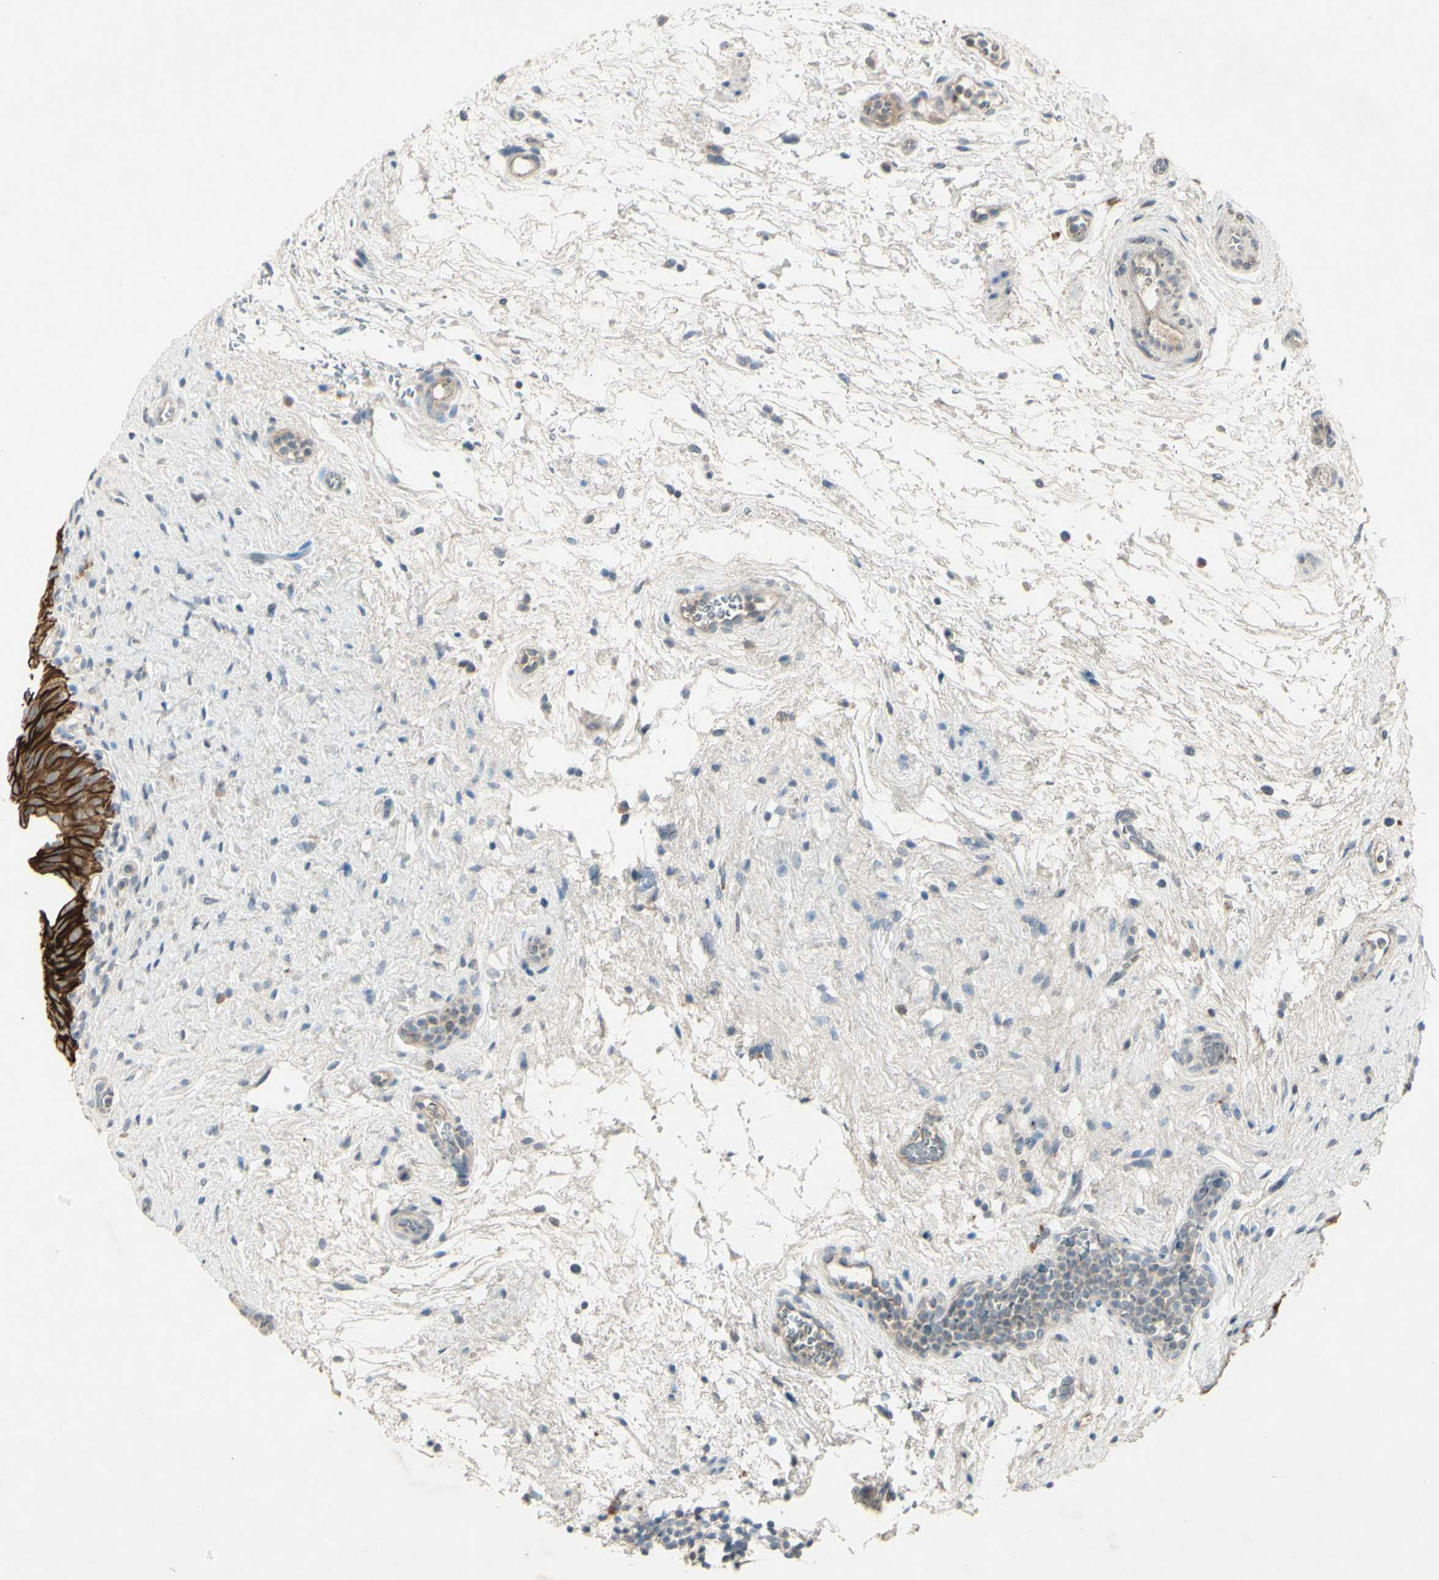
{"staining": {"intensity": "strong", "quantity": "<25%", "location": "cytoplasmic/membranous"}, "tissue": "urinary bladder", "cell_type": "Urothelial cells", "image_type": "normal", "snomed": [{"axis": "morphology", "description": "Normal tissue, NOS"}, {"axis": "morphology", "description": "Urothelial carcinoma, High grade"}, {"axis": "topography", "description": "Urinary bladder"}], "caption": "An image of human urinary bladder stained for a protein demonstrates strong cytoplasmic/membranous brown staining in urothelial cells. The staining was performed using DAB (3,3'-diaminobenzidine), with brown indicating positive protein expression. Nuclei are stained blue with hematoxylin.", "gene": "TIMM21", "patient": {"sex": "male", "age": 46}}